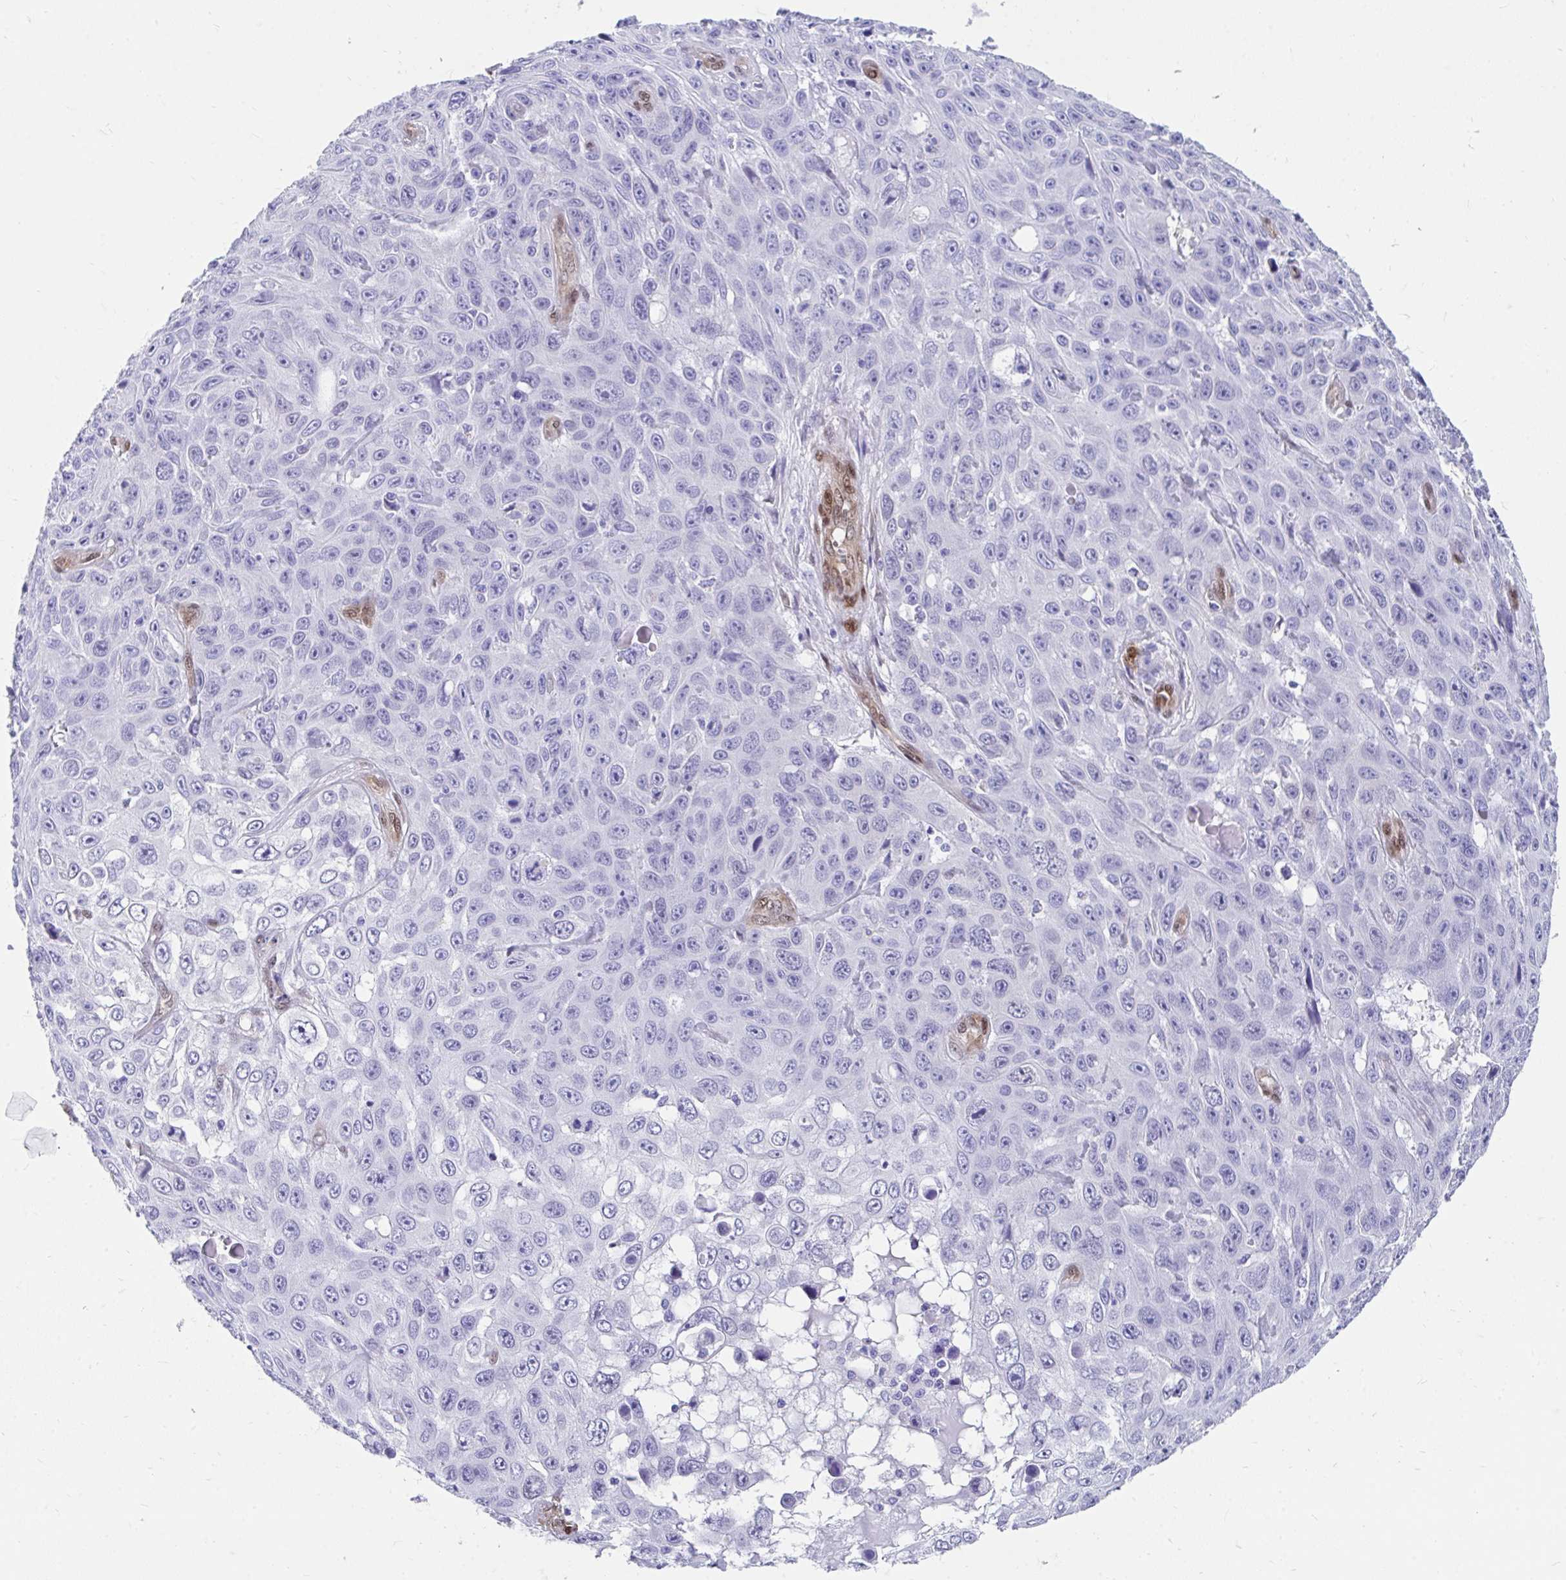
{"staining": {"intensity": "negative", "quantity": "none", "location": "none"}, "tissue": "skin cancer", "cell_type": "Tumor cells", "image_type": "cancer", "snomed": [{"axis": "morphology", "description": "Squamous cell carcinoma, NOS"}, {"axis": "topography", "description": "Skin"}], "caption": "Immunohistochemistry image of neoplastic tissue: skin cancer stained with DAB (3,3'-diaminobenzidine) displays no significant protein staining in tumor cells.", "gene": "RBPMS", "patient": {"sex": "male", "age": 82}}